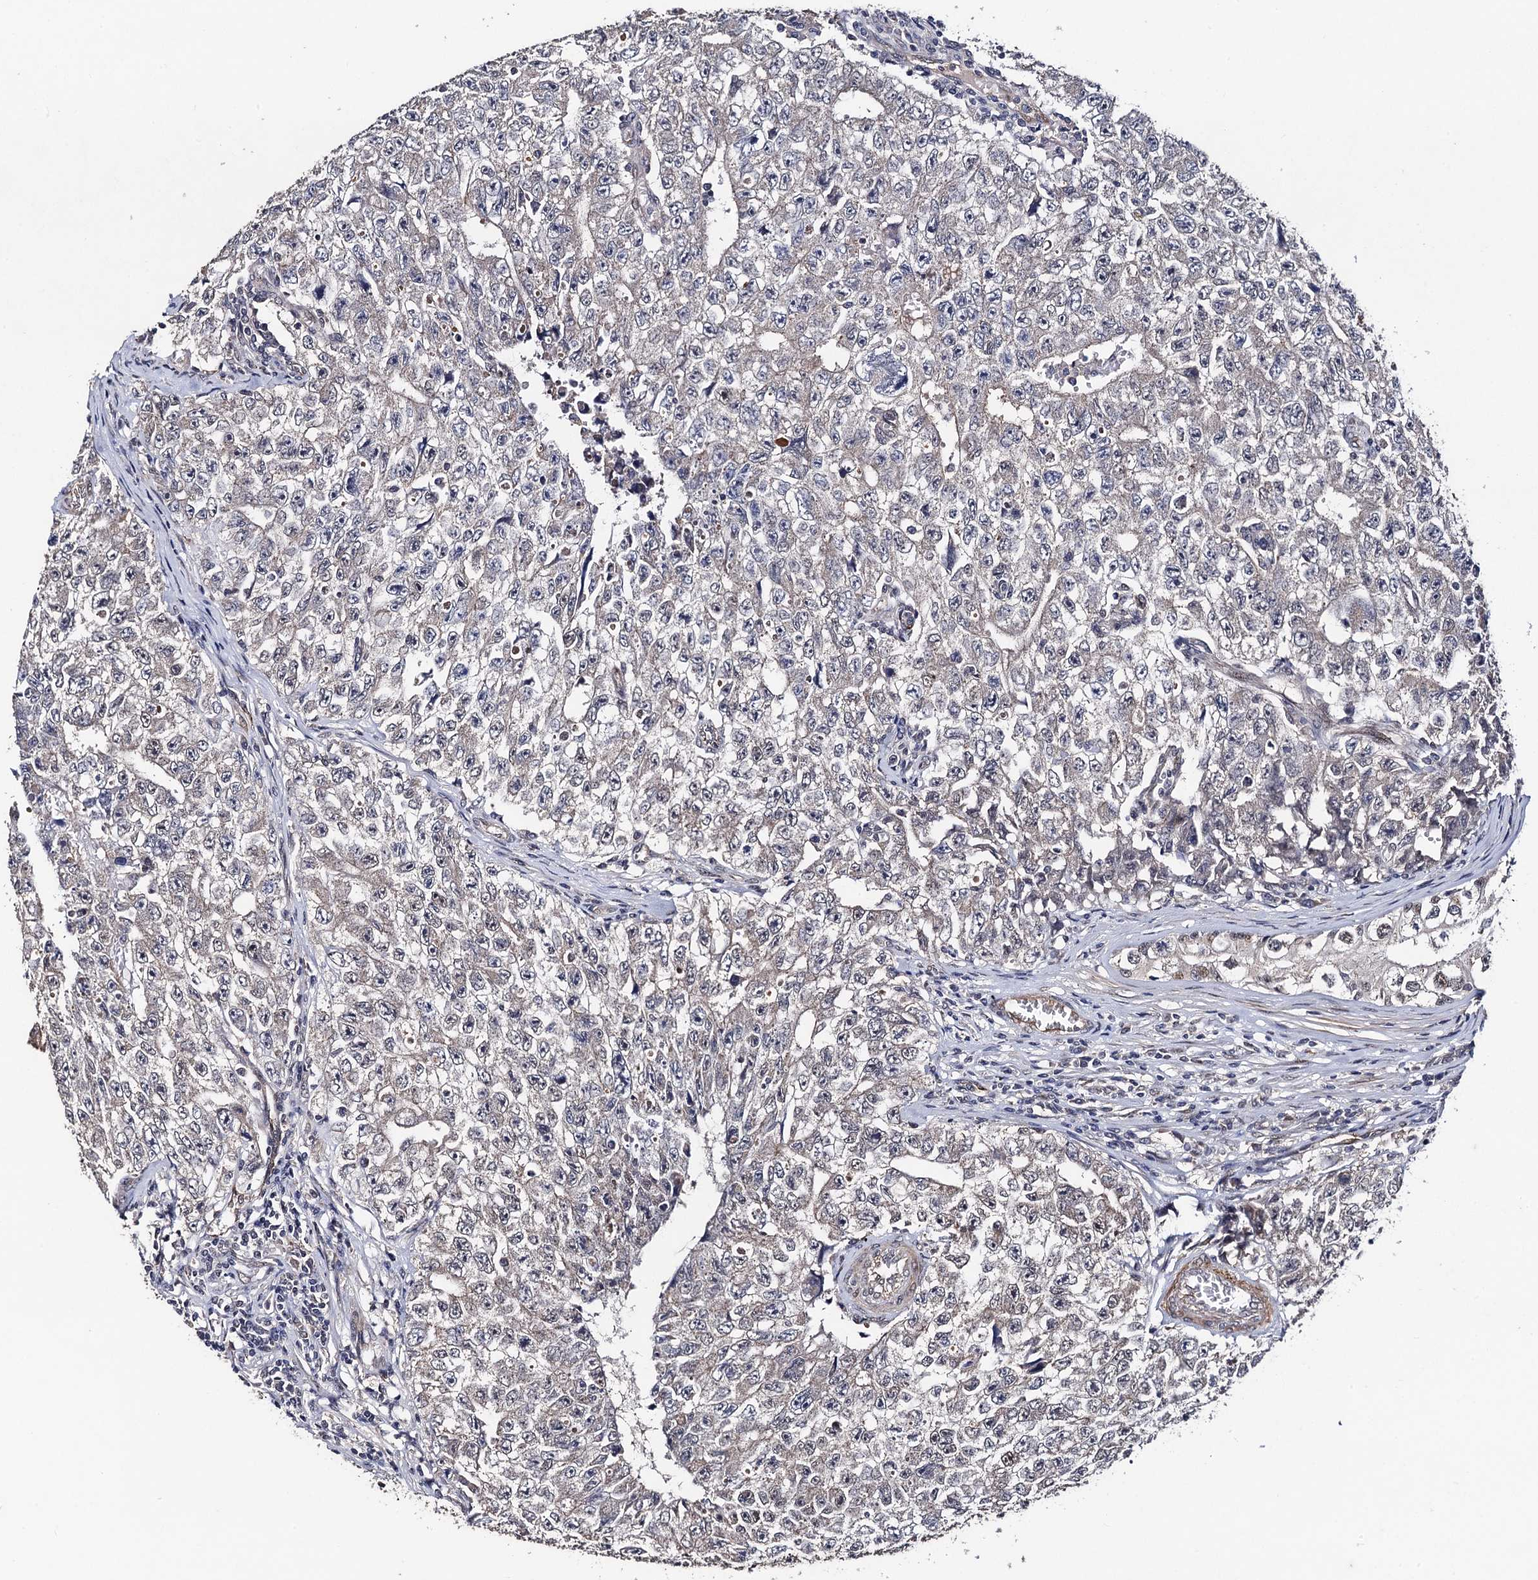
{"staining": {"intensity": "negative", "quantity": "none", "location": "none"}, "tissue": "testis cancer", "cell_type": "Tumor cells", "image_type": "cancer", "snomed": [{"axis": "morphology", "description": "Carcinoma, Embryonal, NOS"}, {"axis": "topography", "description": "Testis"}], "caption": "Photomicrograph shows no protein expression in tumor cells of testis embryonal carcinoma tissue.", "gene": "PPTC7", "patient": {"sex": "male", "age": 17}}